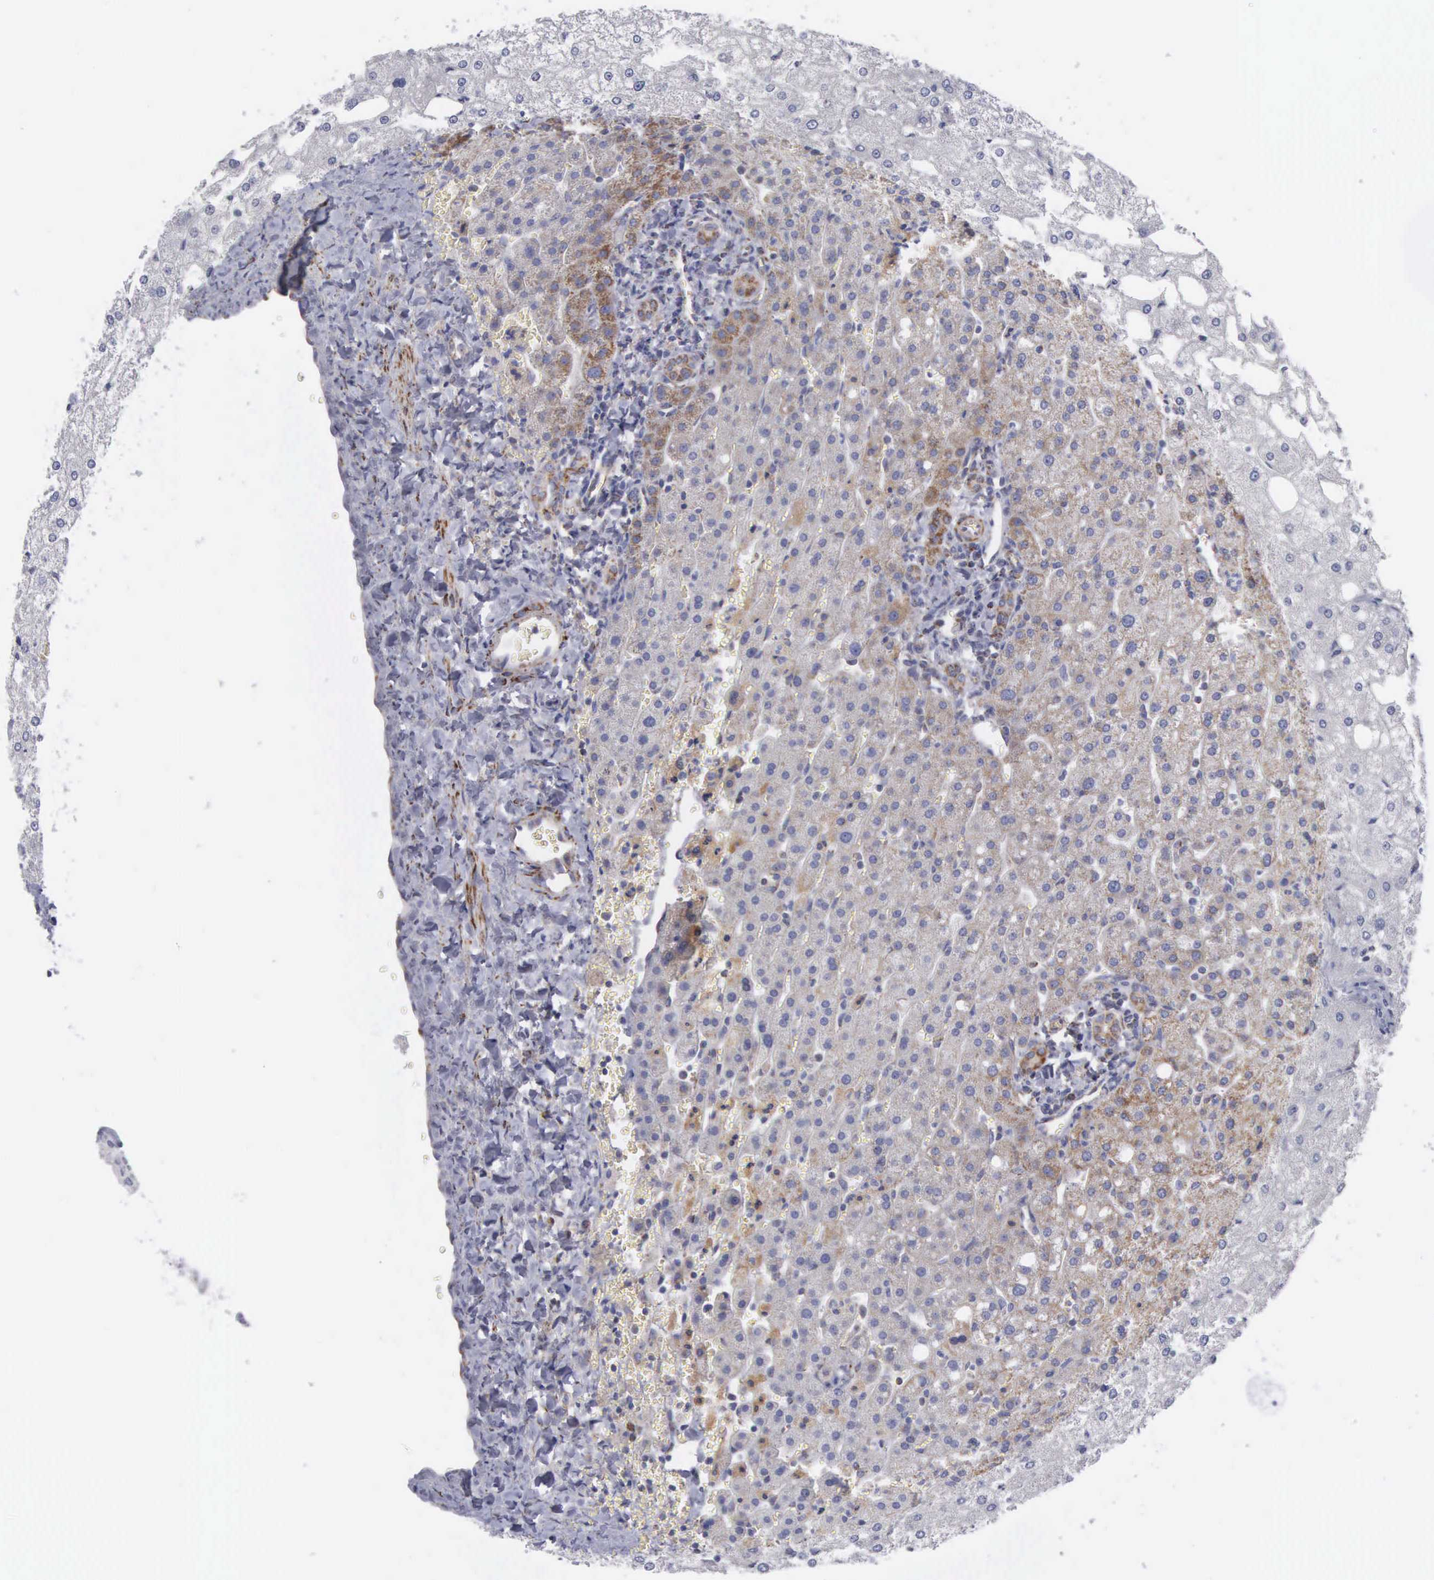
{"staining": {"intensity": "moderate", "quantity": "25%-75%", "location": "cytoplasmic/membranous"}, "tissue": "liver", "cell_type": "Hepatocytes", "image_type": "normal", "snomed": [{"axis": "morphology", "description": "Normal tissue, NOS"}, {"axis": "morphology", "description": "Adenocarcinoma, metastatic, NOS"}, {"axis": "topography", "description": "Liver"}], "caption": "Immunohistochemical staining of normal liver demonstrates 25%-75% levels of moderate cytoplasmic/membranous protein expression in about 25%-75% of hepatocytes.", "gene": "APOOL", "patient": {"sex": "male", "age": 38}}